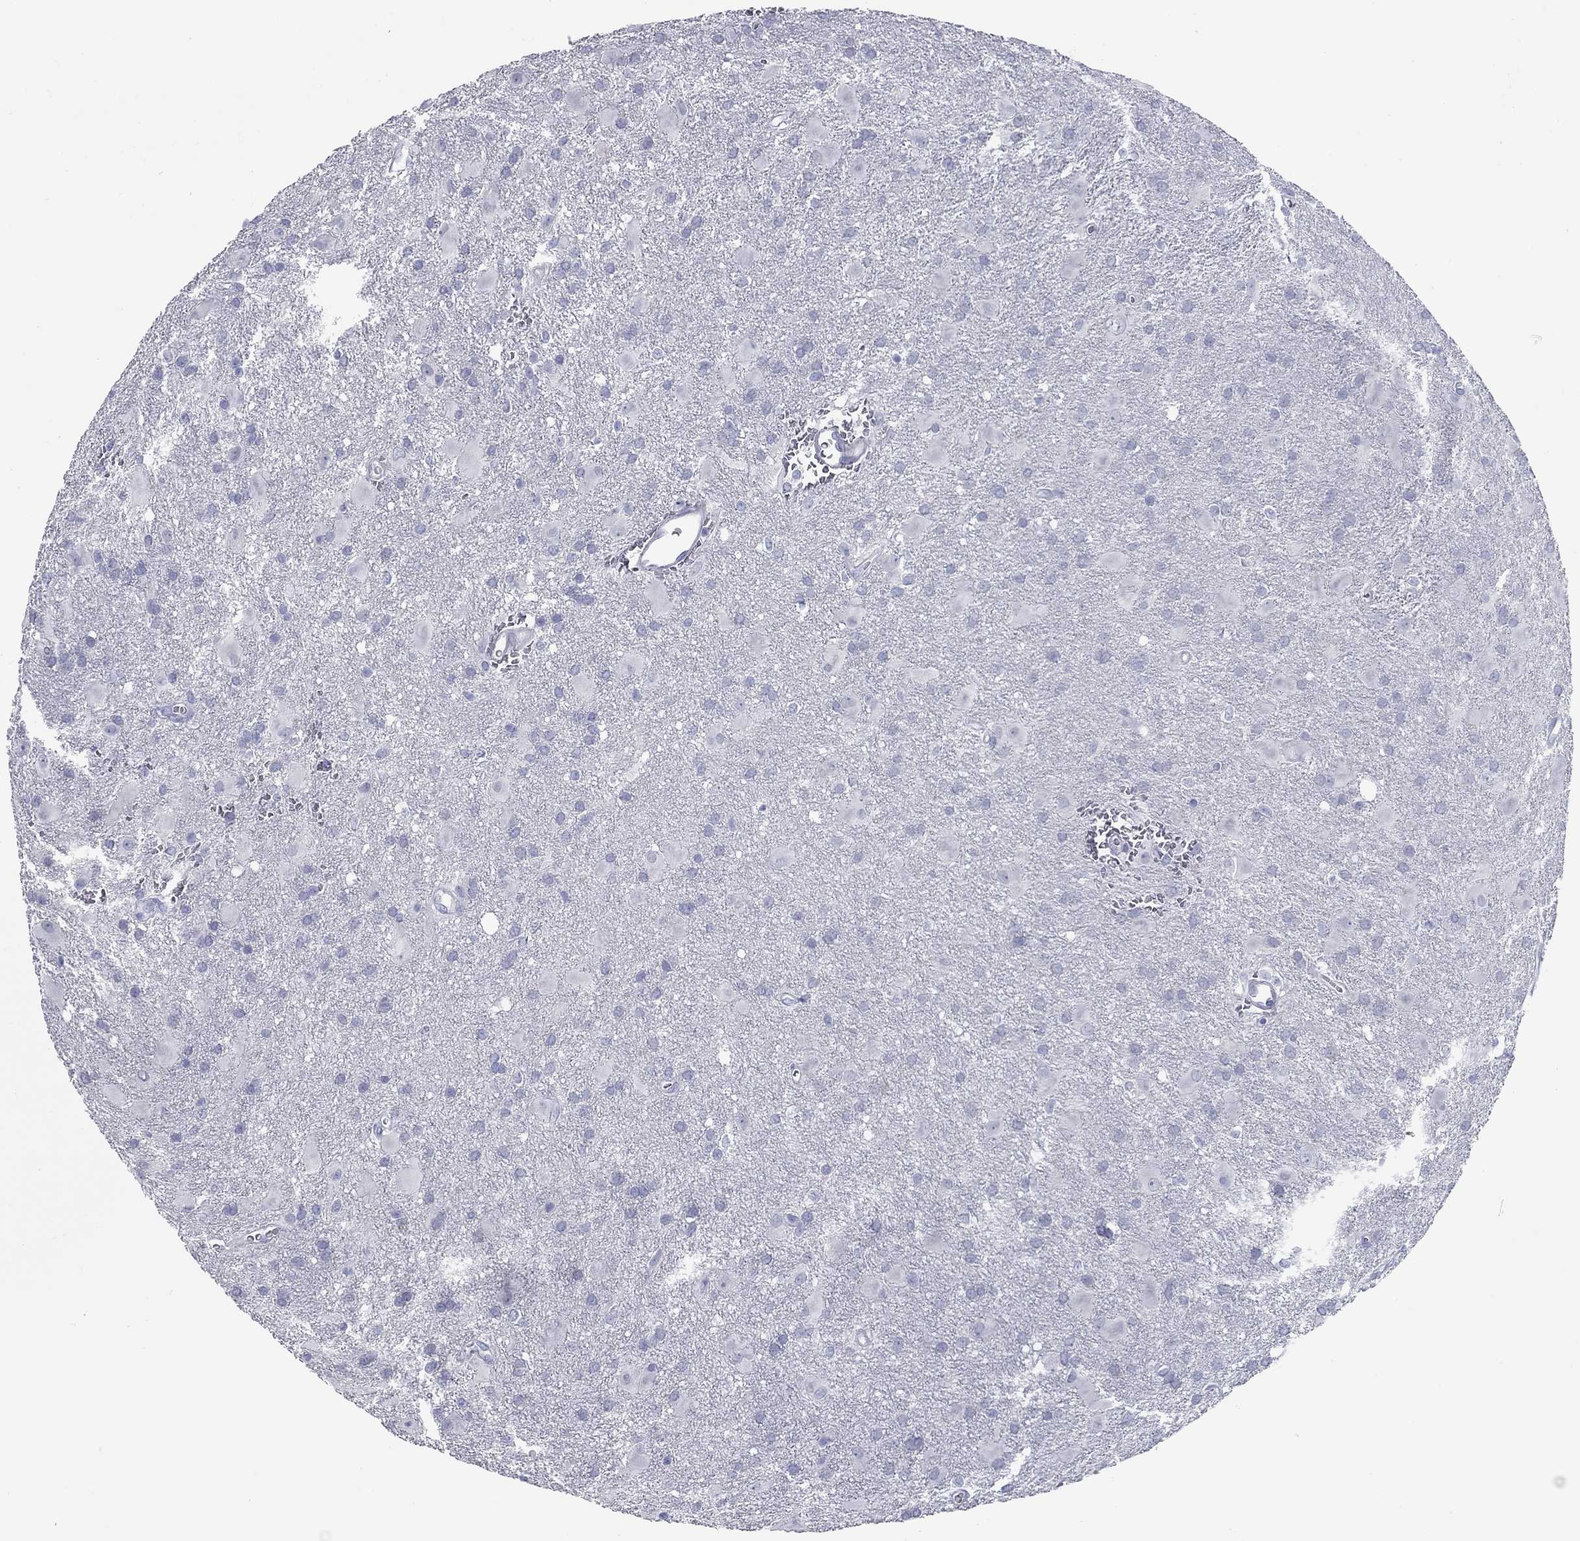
{"staining": {"intensity": "negative", "quantity": "none", "location": "none"}, "tissue": "glioma", "cell_type": "Tumor cells", "image_type": "cancer", "snomed": [{"axis": "morphology", "description": "Glioma, malignant, Low grade"}, {"axis": "topography", "description": "Brain"}], "caption": "Tumor cells are negative for brown protein staining in glioma.", "gene": "KIRREL2", "patient": {"sex": "male", "age": 58}}